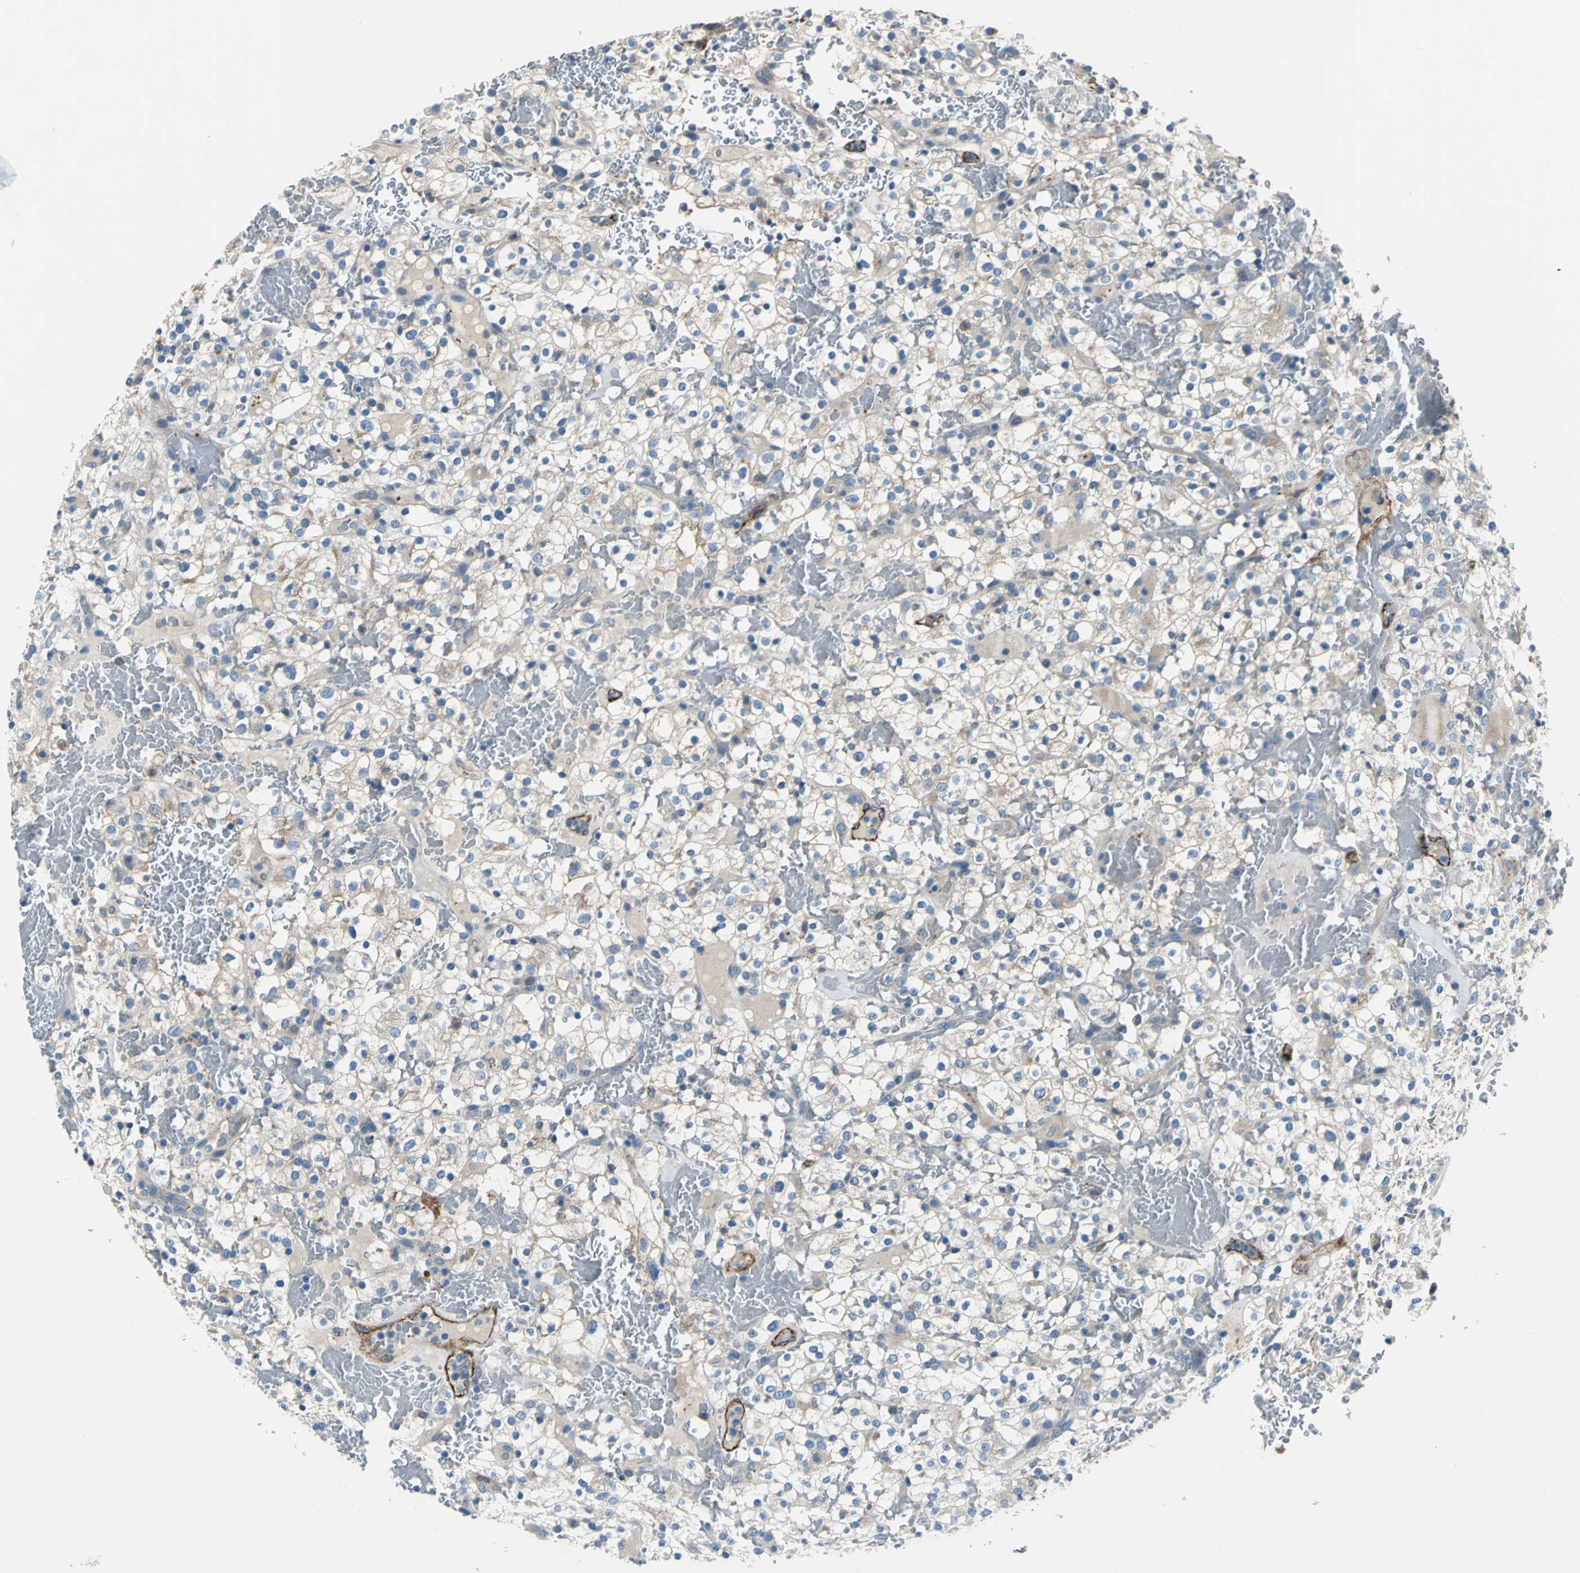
{"staining": {"intensity": "weak", "quantity": "25%-75%", "location": "cytoplasmic/membranous"}, "tissue": "renal cancer", "cell_type": "Tumor cells", "image_type": "cancer", "snomed": [{"axis": "morphology", "description": "Normal tissue, NOS"}, {"axis": "morphology", "description": "Adenocarcinoma, NOS"}, {"axis": "topography", "description": "Kidney"}], "caption": "The micrograph shows staining of renal adenocarcinoma, revealing weak cytoplasmic/membranous protein staining (brown color) within tumor cells.", "gene": "SELP", "patient": {"sex": "female", "age": 72}}